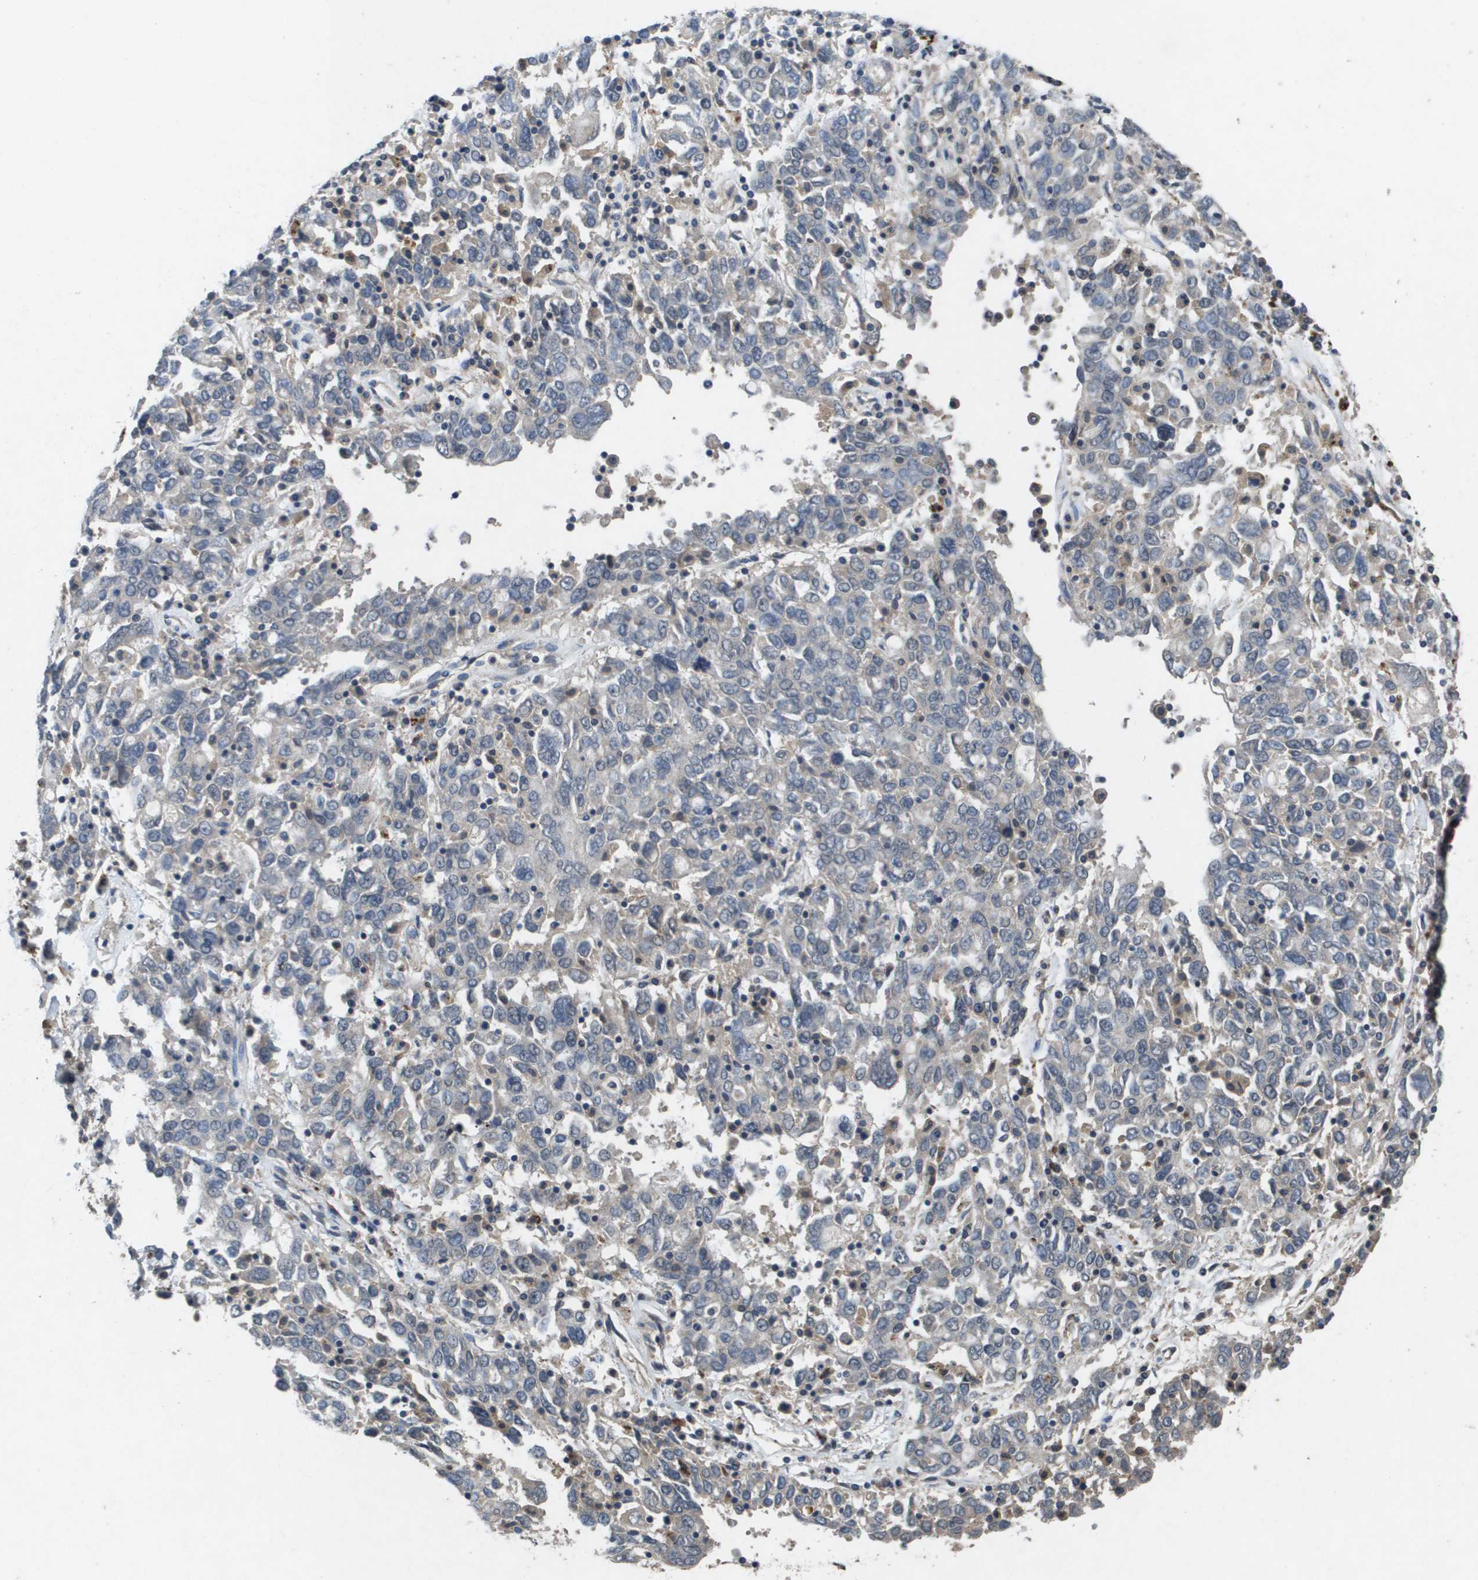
{"staining": {"intensity": "negative", "quantity": "none", "location": "none"}, "tissue": "ovarian cancer", "cell_type": "Tumor cells", "image_type": "cancer", "snomed": [{"axis": "morphology", "description": "Carcinoma, endometroid"}, {"axis": "topography", "description": "Ovary"}], "caption": "Histopathology image shows no significant protein staining in tumor cells of ovarian endometroid carcinoma.", "gene": "PROC", "patient": {"sex": "female", "age": 62}}